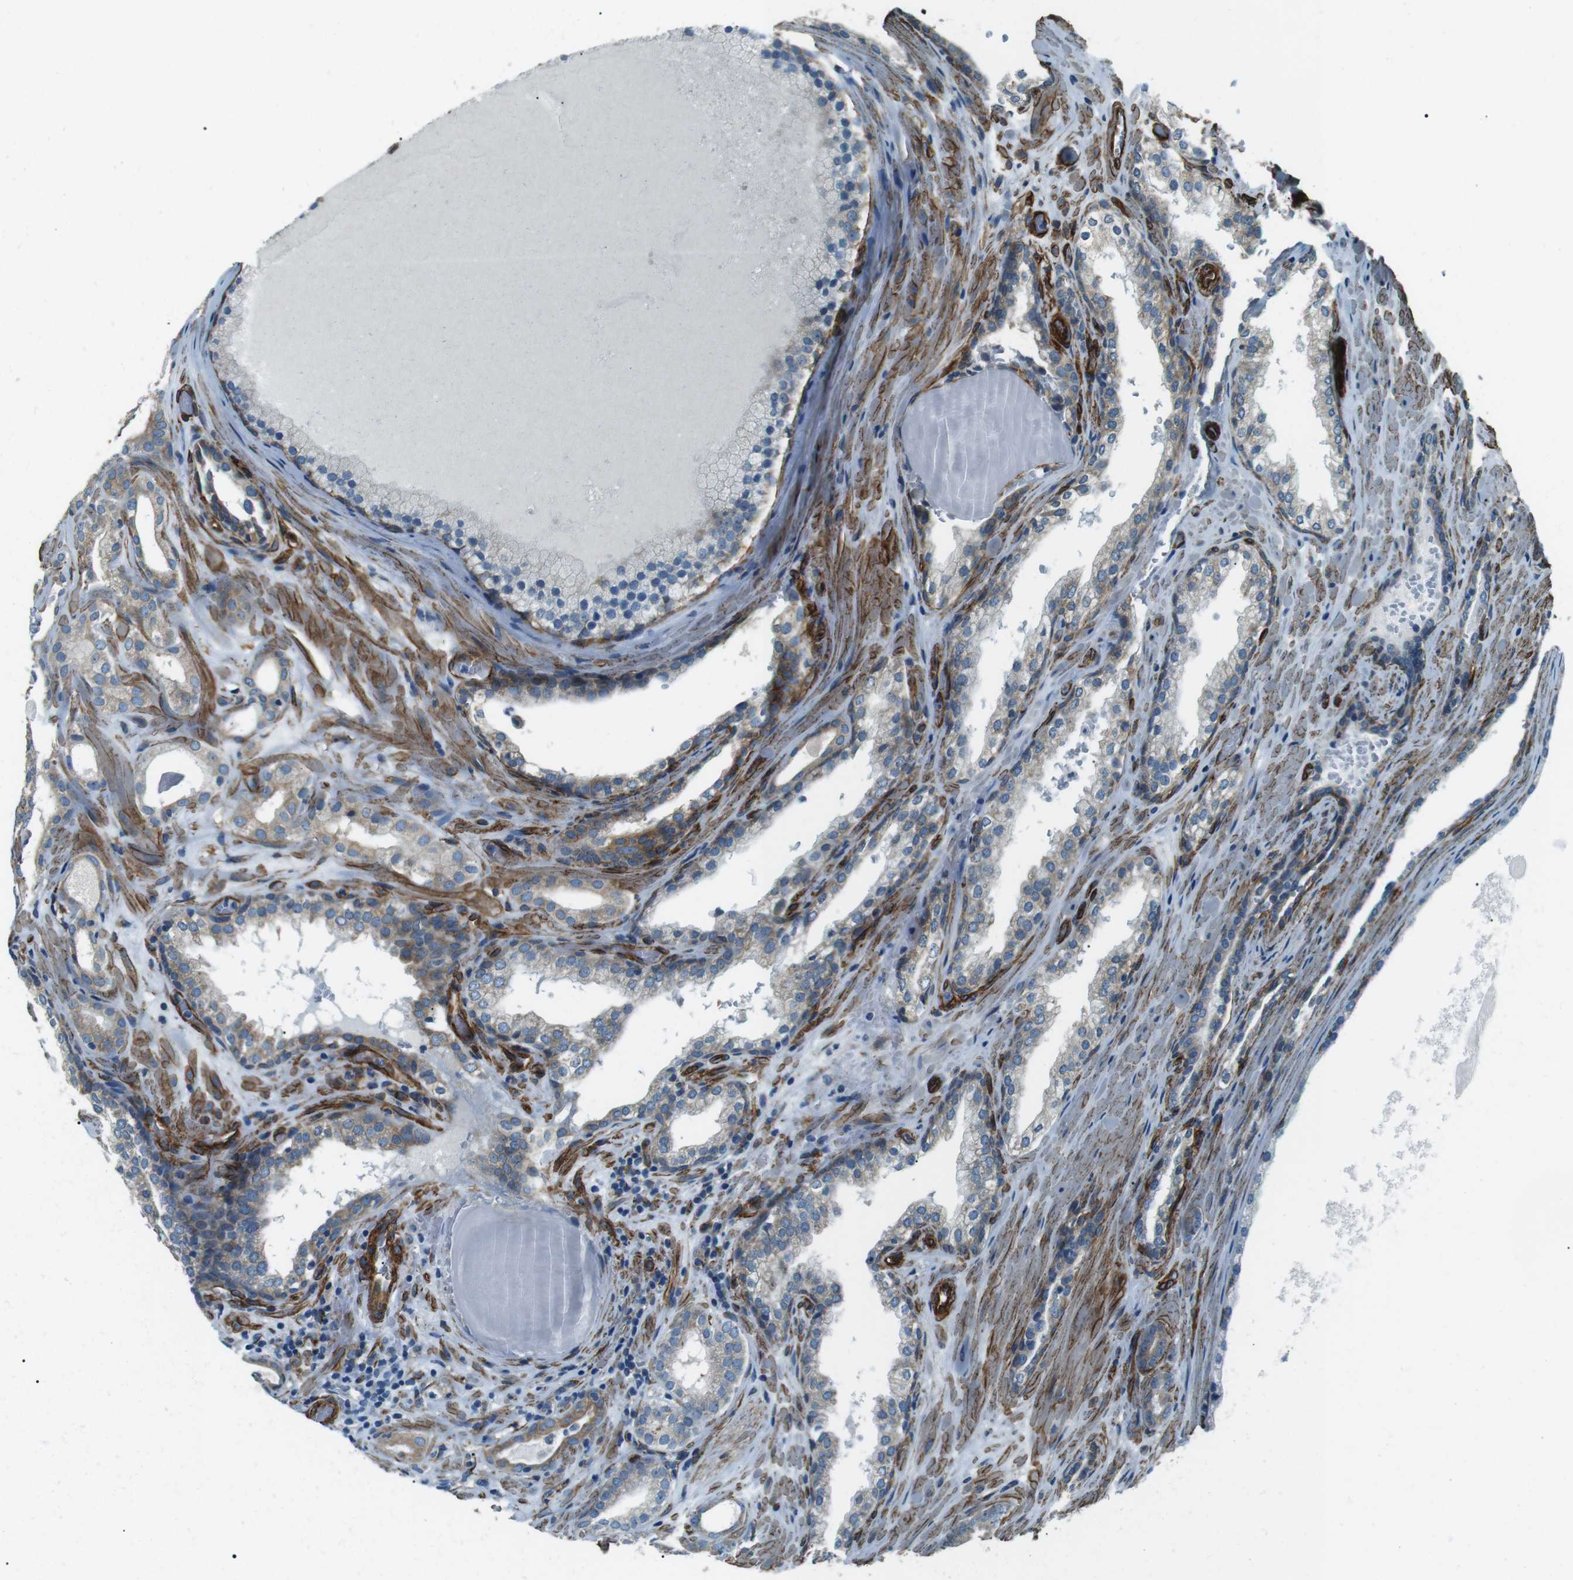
{"staining": {"intensity": "moderate", "quantity": "25%-75%", "location": "cytoplasmic/membranous"}, "tissue": "prostate cancer", "cell_type": "Tumor cells", "image_type": "cancer", "snomed": [{"axis": "morphology", "description": "Adenocarcinoma, High grade"}, {"axis": "topography", "description": "Prostate"}], "caption": "This histopathology image reveals immunohistochemistry staining of human prostate cancer, with medium moderate cytoplasmic/membranous expression in approximately 25%-75% of tumor cells.", "gene": "ODR4", "patient": {"sex": "male", "age": 60}}